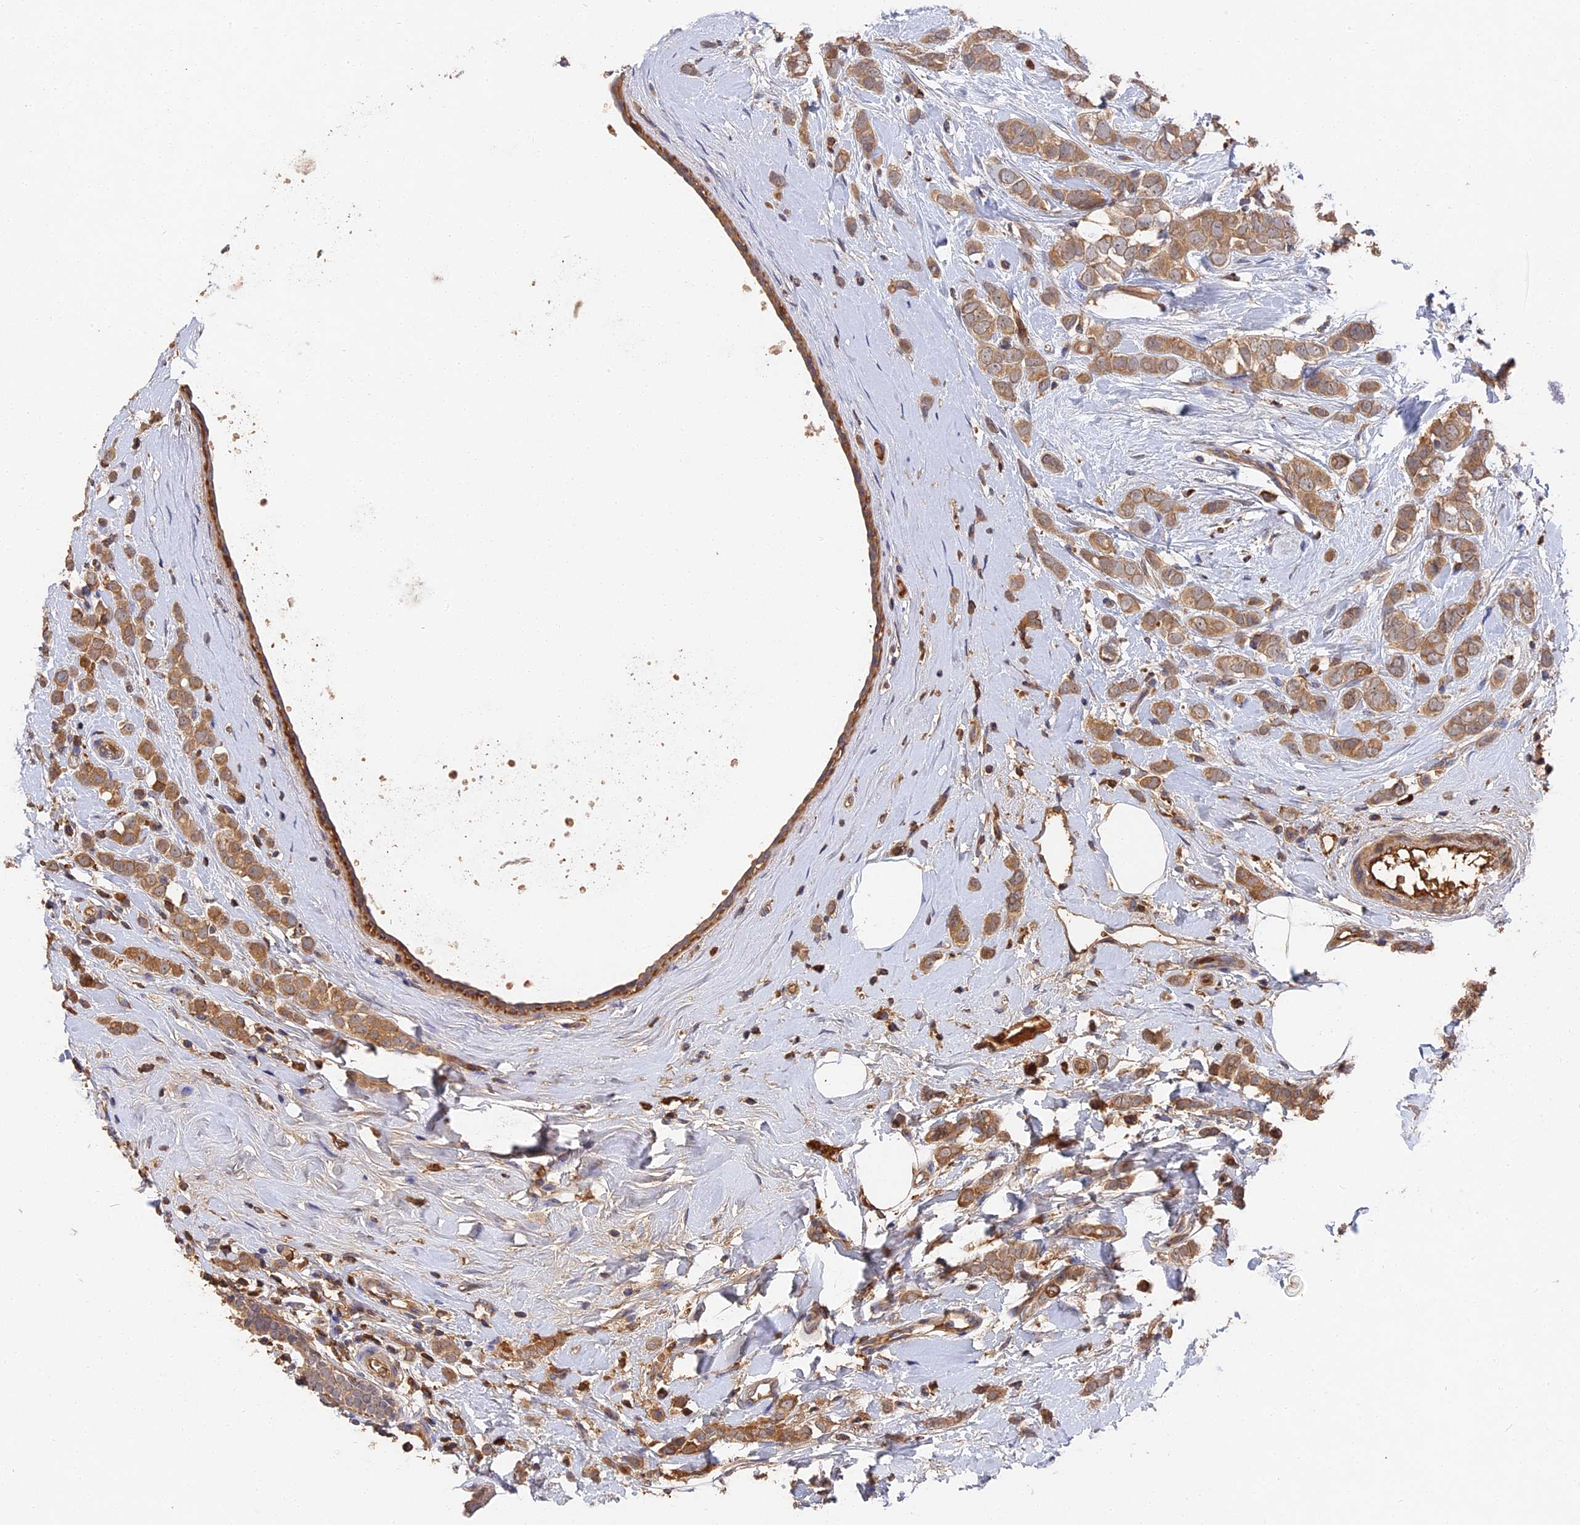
{"staining": {"intensity": "moderate", "quantity": ">75%", "location": "cytoplasmic/membranous"}, "tissue": "breast cancer", "cell_type": "Tumor cells", "image_type": "cancer", "snomed": [{"axis": "morphology", "description": "Lobular carcinoma"}, {"axis": "topography", "description": "Breast"}], "caption": "Immunohistochemical staining of breast cancer (lobular carcinoma) exhibits moderate cytoplasmic/membranous protein positivity in approximately >75% of tumor cells.", "gene": "DHRS11", "patient": {"sex": "female", "age": 47}}